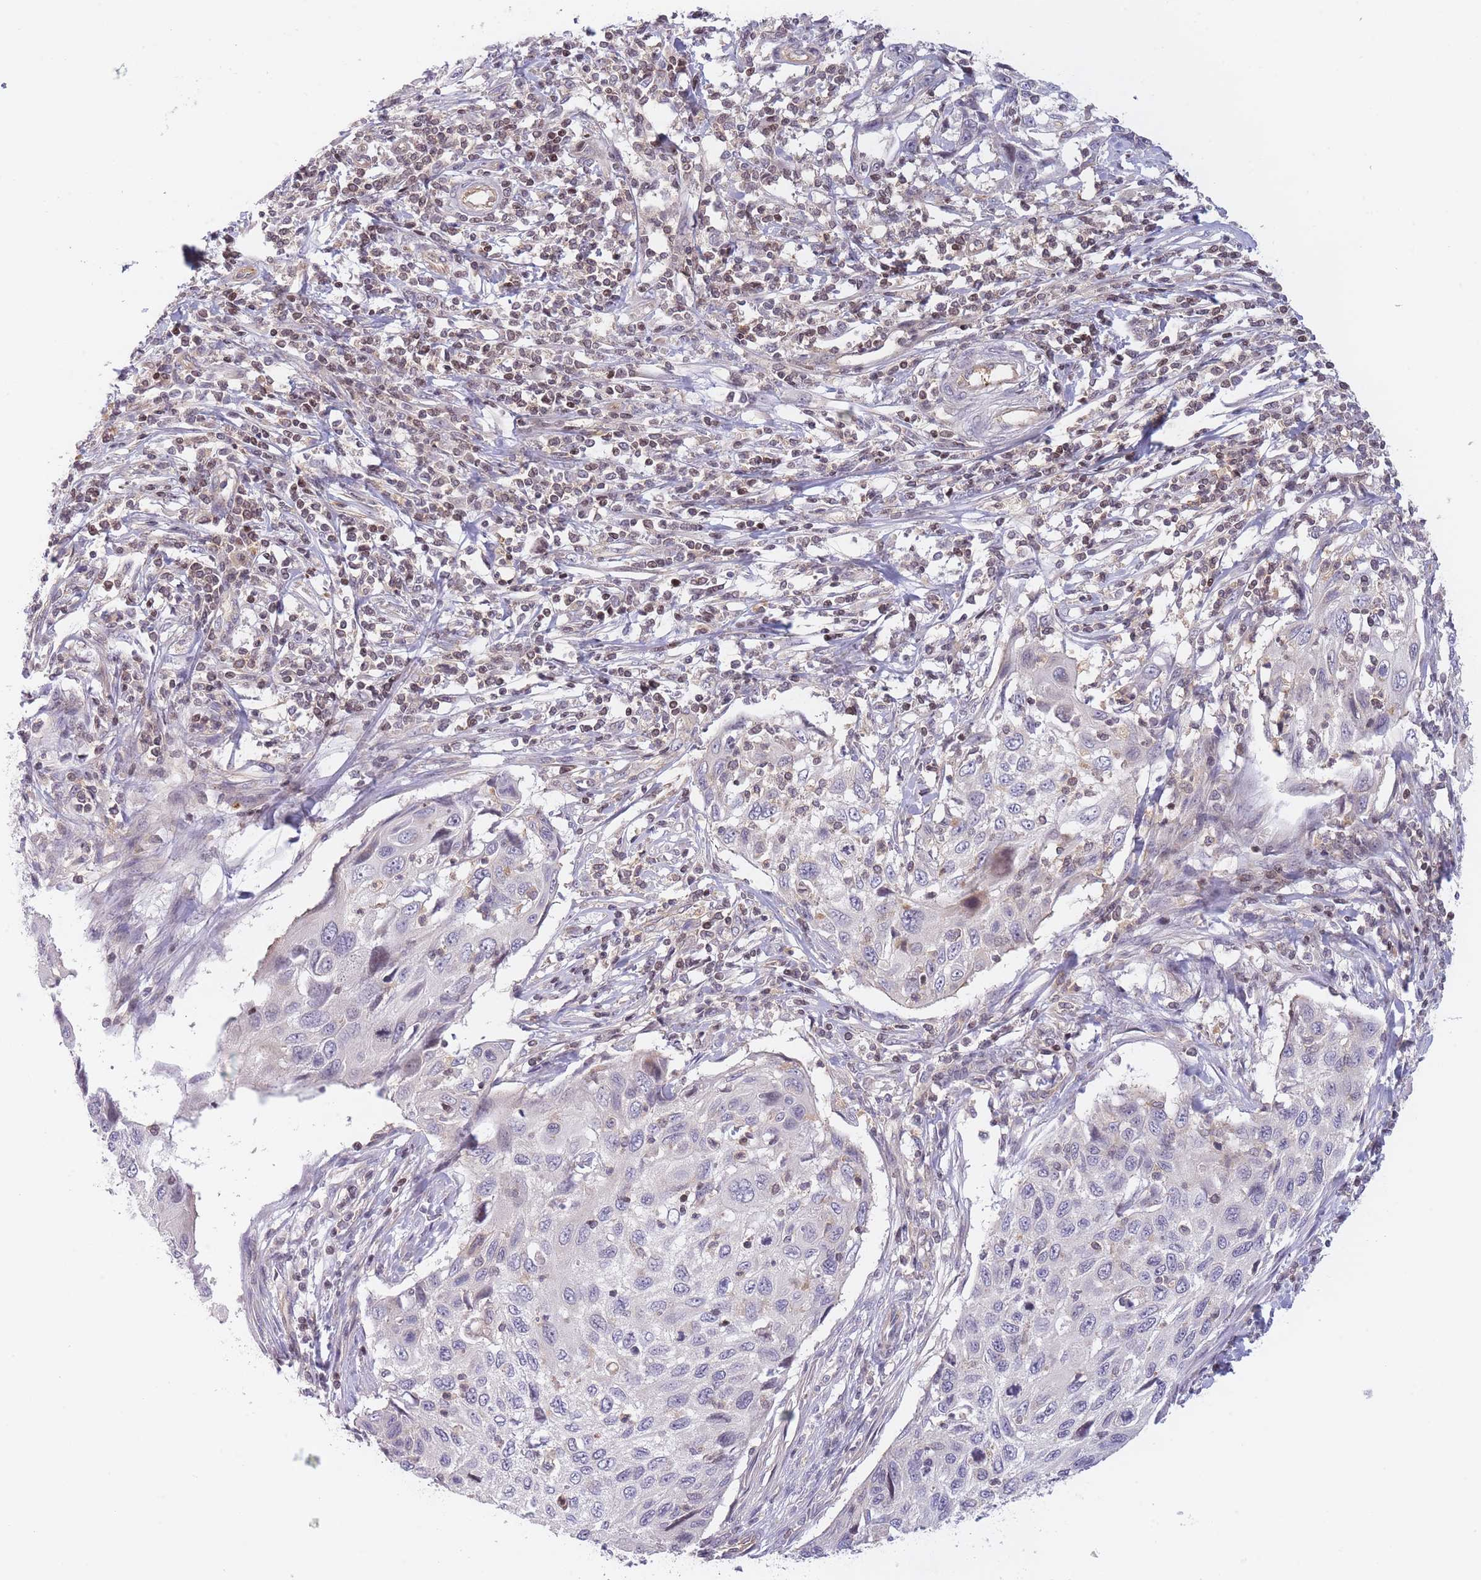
{"staining": {"intensity": "negative", "quantity": "none", "location": "none"}, "tissue": "cervical cancer", "cell_type": "Tumor cells", "image_type": "cancer", "snomed": [{"axis": "morphology", "description": "Squamous cell carcinoma, NOS"}, {"axis": "topography", "description": "Cervix"}], "caption": "This is an immunohistochemistry (IHC) micrograph of human squamous cell carcinoma (cervical). There is no expression in tumor cells.", "gene": "SLC35F5", "patient": {"sex": "female", "age": 70}}